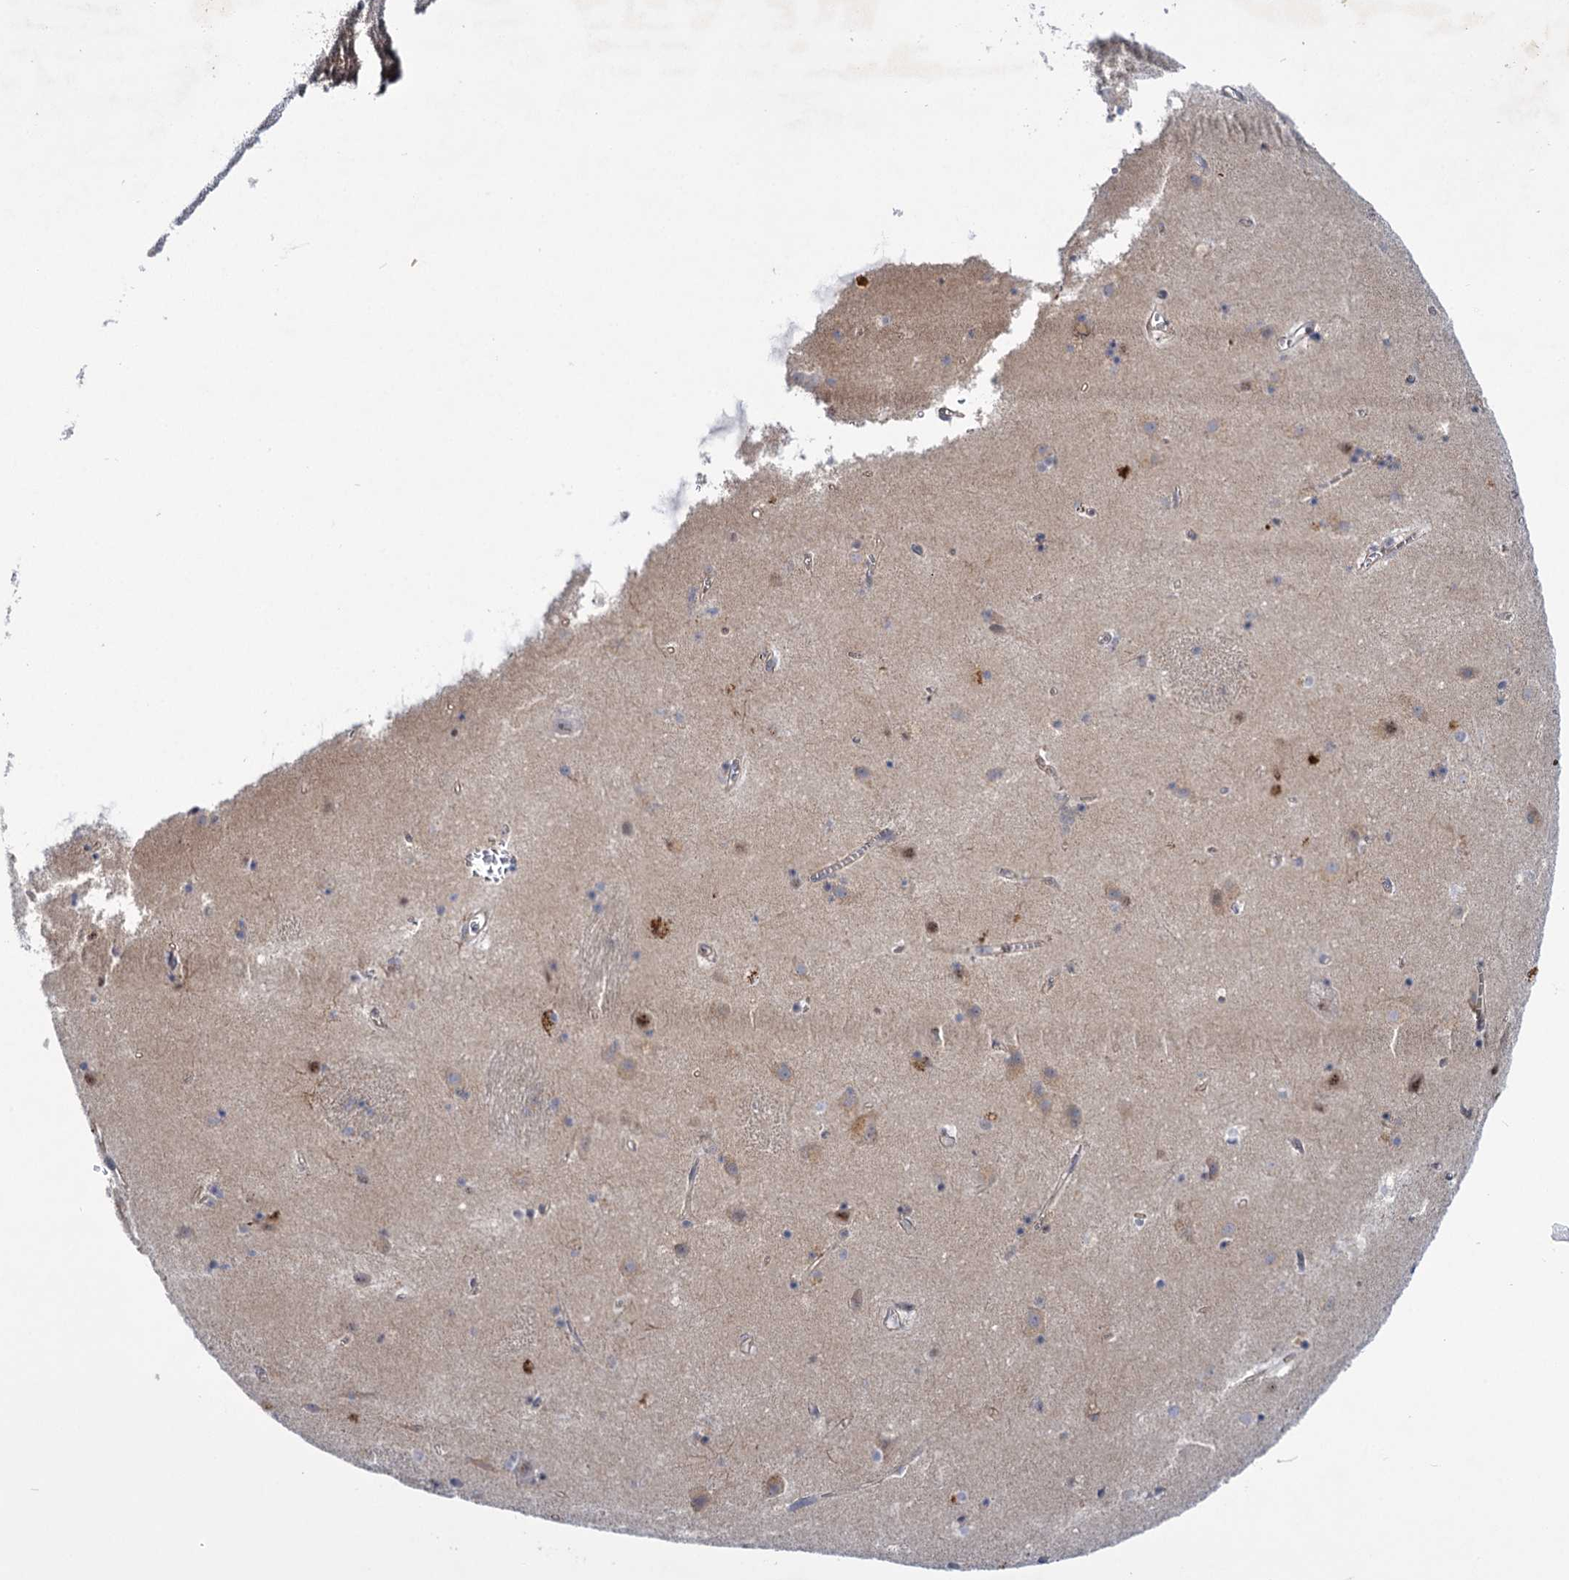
{"staining": {"intensity": "negative", "quantity": "none", "location": "none"}, "tissue": "caudate", "cell_type": "Glial cells", "image_type": "normal", "snomed": [{"axis": "morphology", "description": "Normal tissue, NOS"}, {"axis": "topography", "description": "Lateral ventricle wall"}], "caption": "This is an immunohistochemistry (IHC) micrograph of unremarkable caudate. There is no expression in glial cells.", "gene": "MBLAC2", "patient": {"sex": "male", "age": 70}}